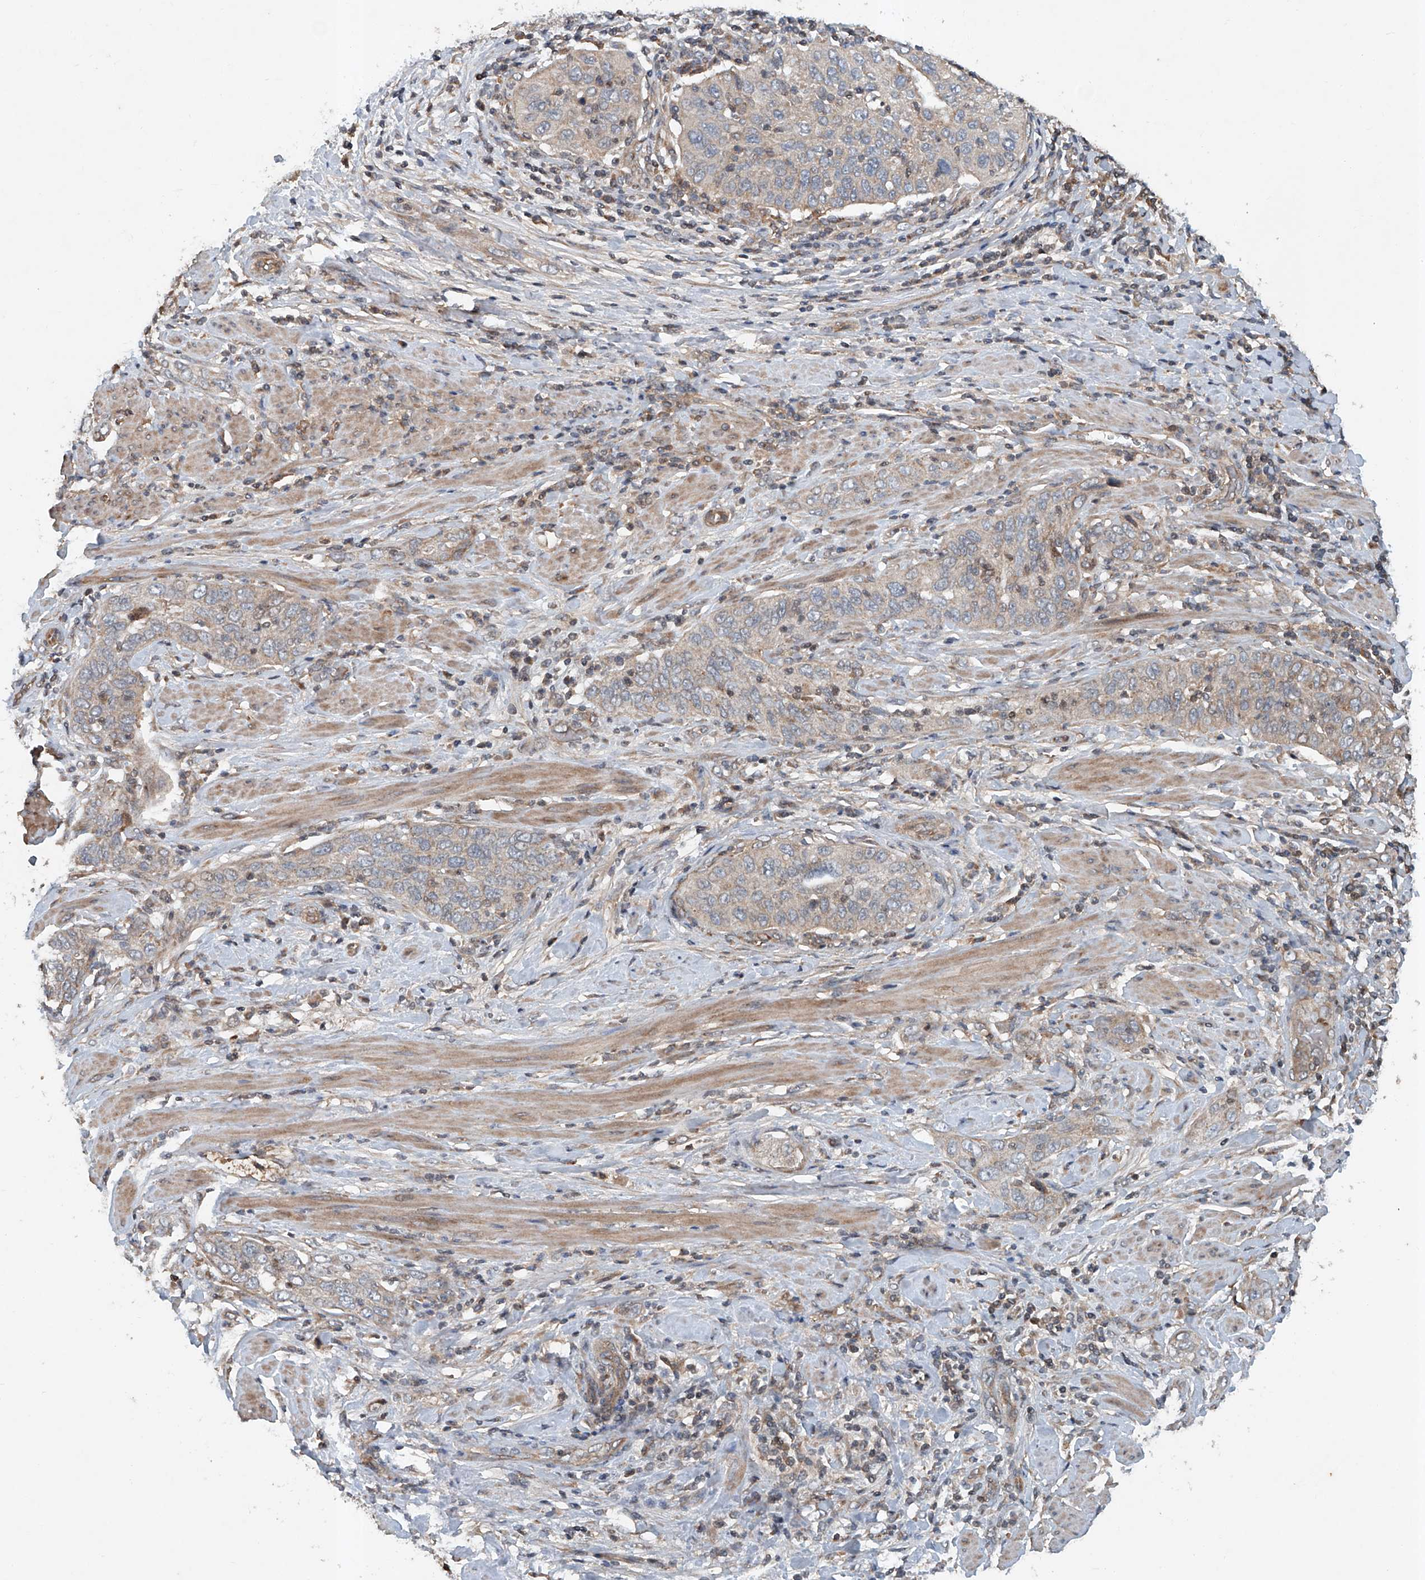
{"staining": {"intensity": "weak", "quantity": "<25%", "location": "cytoplasmic/membranous"}, "tissue": "cervical cancer", "cell_type": "Tumor cells", "image_type": "cancer", "snomed": [{"axis": "morphology", "description": "Squamous cell carcinoma, NOS"}, {"axis": "topography", "description": "Cervix"}], "caption": "Immunohistochemical staining of cervical cancer displays no significant positivity in tumor cells.", "gene": "ADAM23", "patient": {"sex": "female", "age": 60}}